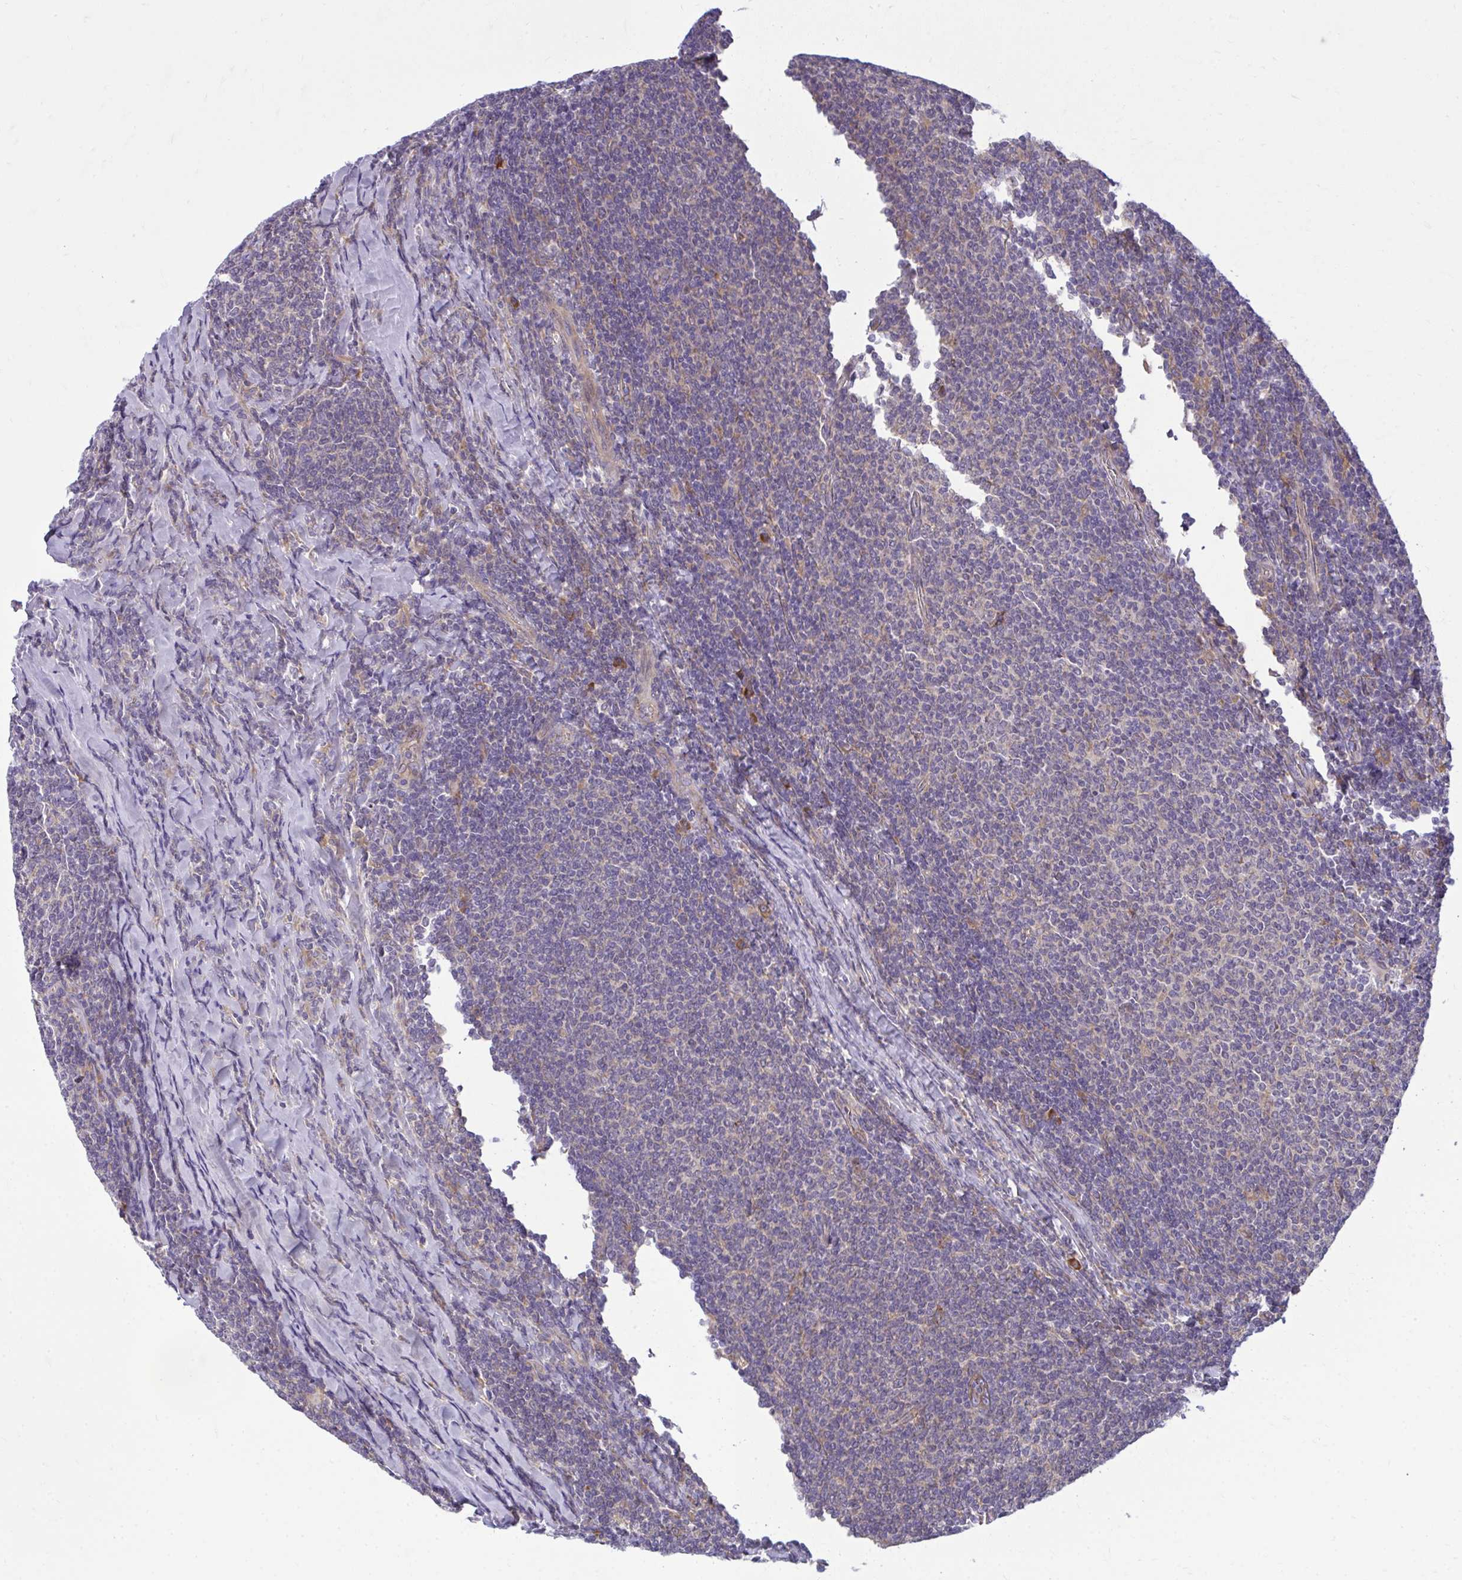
{"staining": {"intensity": "negative", "quantity": "none", "location": "none"}, "tissue": "lymphoma", "cell_type": "Tumor cells", "image_type": "cancer", "snomed": [{"axis": "morphology", "description": "Malignant lymphoma, non-Hodgkin's type, Low grade"}, {"axis": "topography", "description": "Lymph node"}], "caption": "Immunohistochemistry of low-grade malignant lymphoma, non-Hodgkin's type shows no expression in tumor cells.", "gene": "CEMP1", "patient": {"sex": "male", "age": 52}}